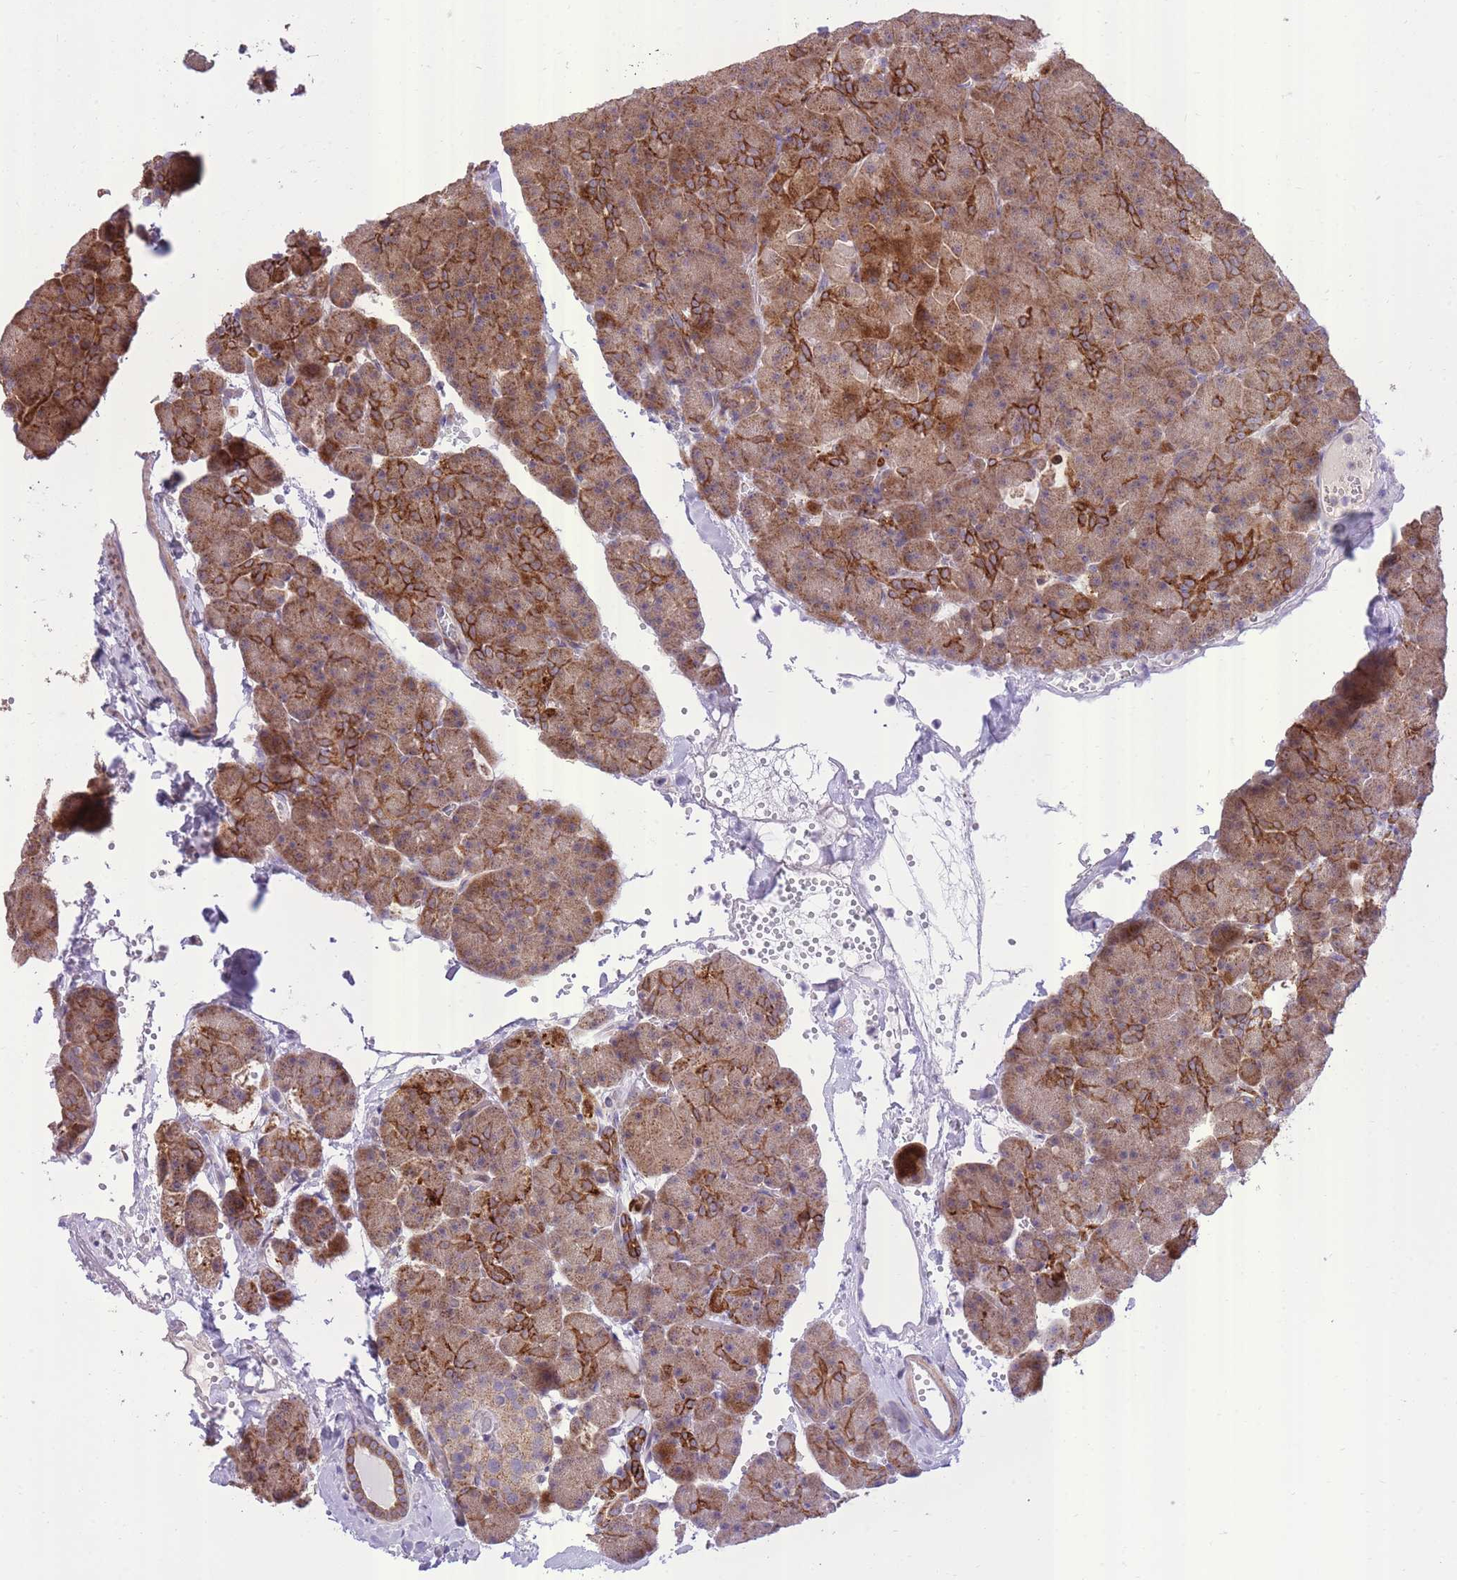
{"staining": {"intensity": "strong", "quantity": "25%-75%", "location": "cytoplasmic/membranous"}, "tissue": "pancreas", "cell_type": "Exocrine glandular cells", "image_type": "normal", "snomed": [{"axis": "morphology", "description": "Normal tissue, NOS"}, {"axis": "topography", "description": "Pancreas"}], "caption": "Pancreas stained with a brown dye demonstrates strong cytoplasmic/membranous positive positivity in about 25%-75% of exocrine glandular cells.", "gene": "SLC4A4", "patient": {"sex": "male", "age": 36}}